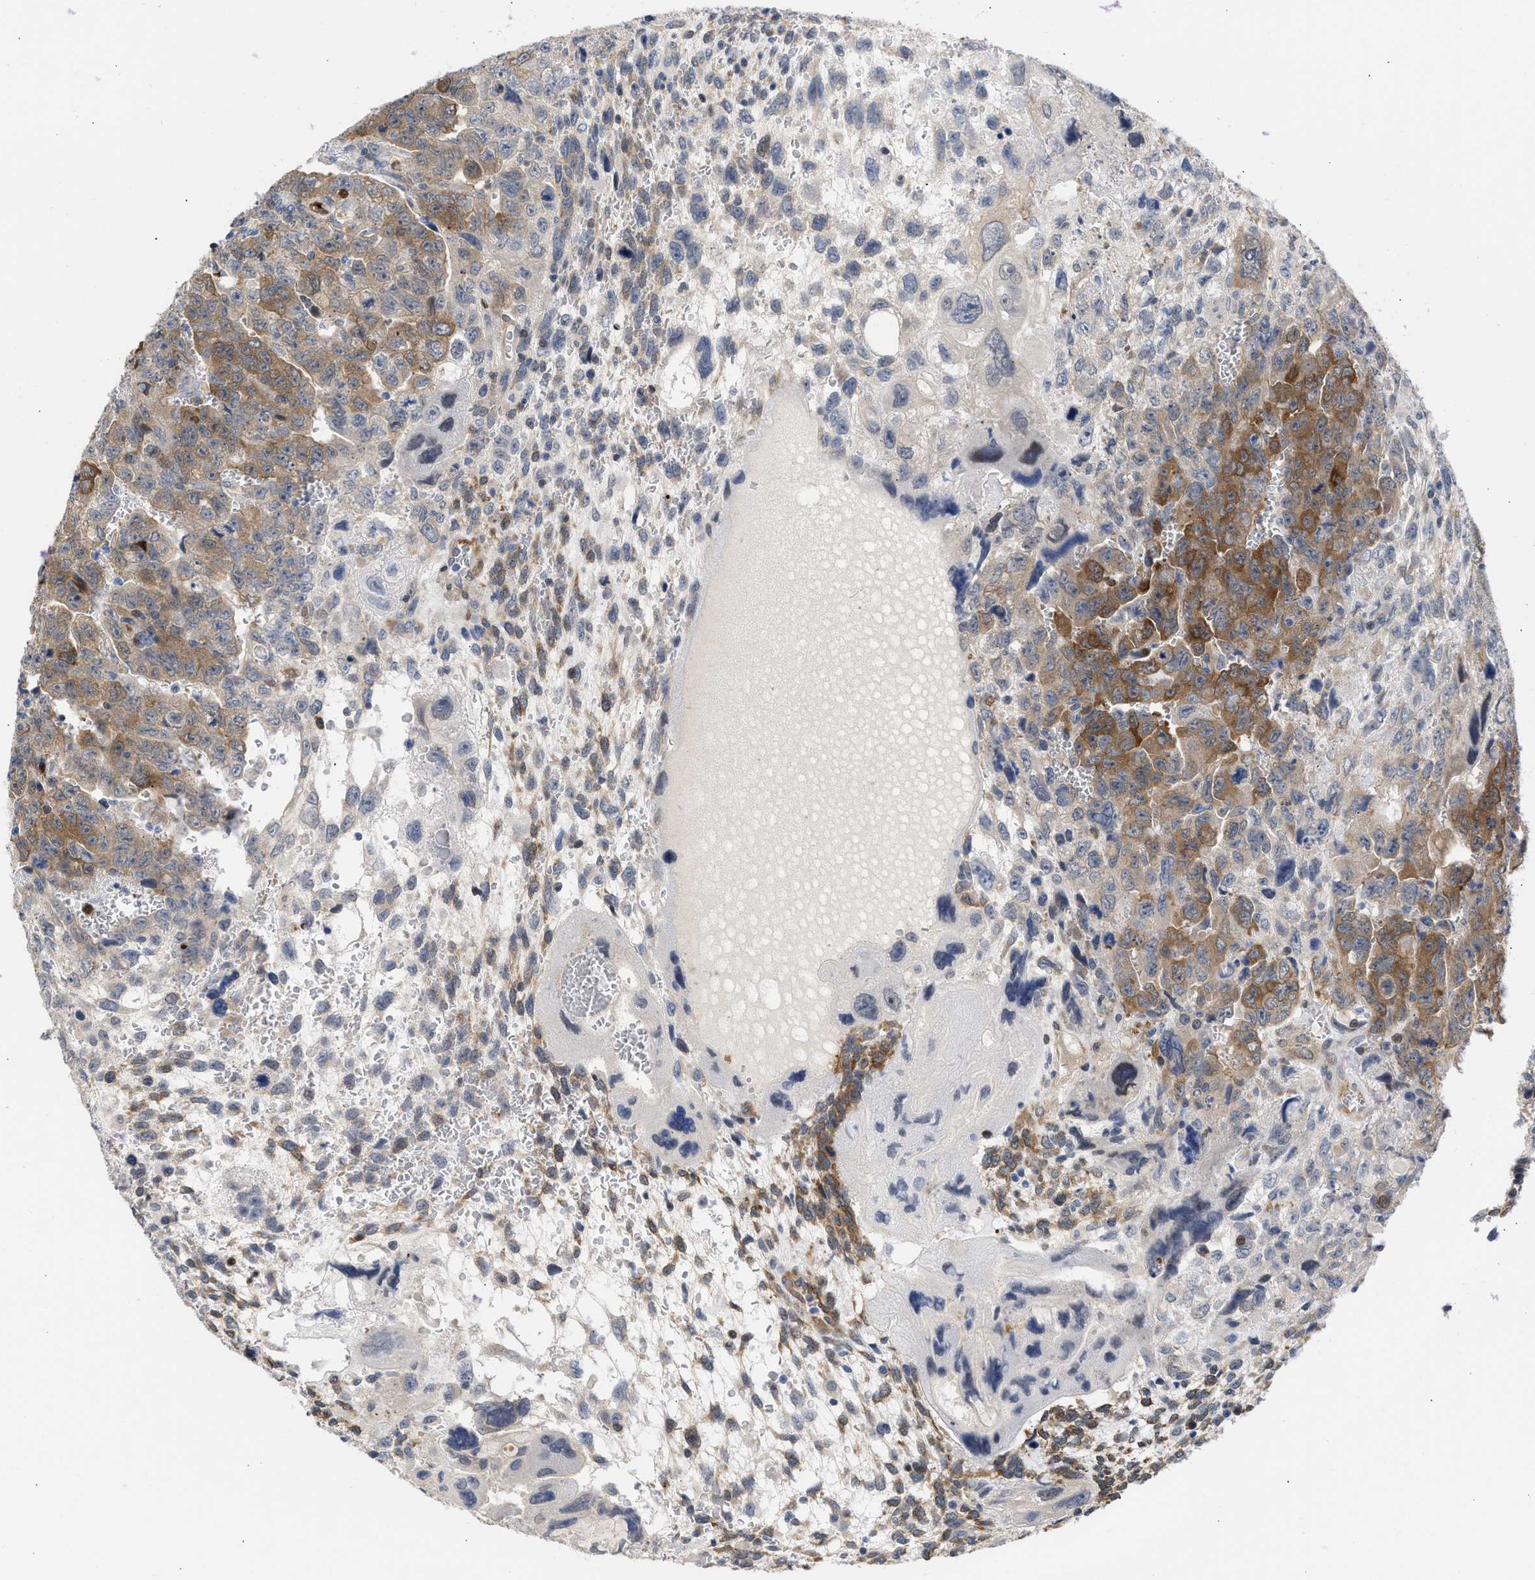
{"staining": {"intensity": "moderate", "quantity": ">75%", "location": "cytoplasmic/membranous"}, "tissue": "testis cancer", "cell_type": "Tumor cells", "image_type": "cancer", "snomed": [{"axis": "morphology", "description": "Carcinoma, Embryonal, NOS"}, {"axis": "topography", "description": "Testis"}], "caption": "Protein staining of embryonal carcinoma (testis) tissue shows moderate cytoplasmic/membranous positivity in about >75% of tumor cells. (DAB IHC with brightfield microscopy, high magnification).", "gene": "THRA", "patient": {"sex": "male", "age": 28}}